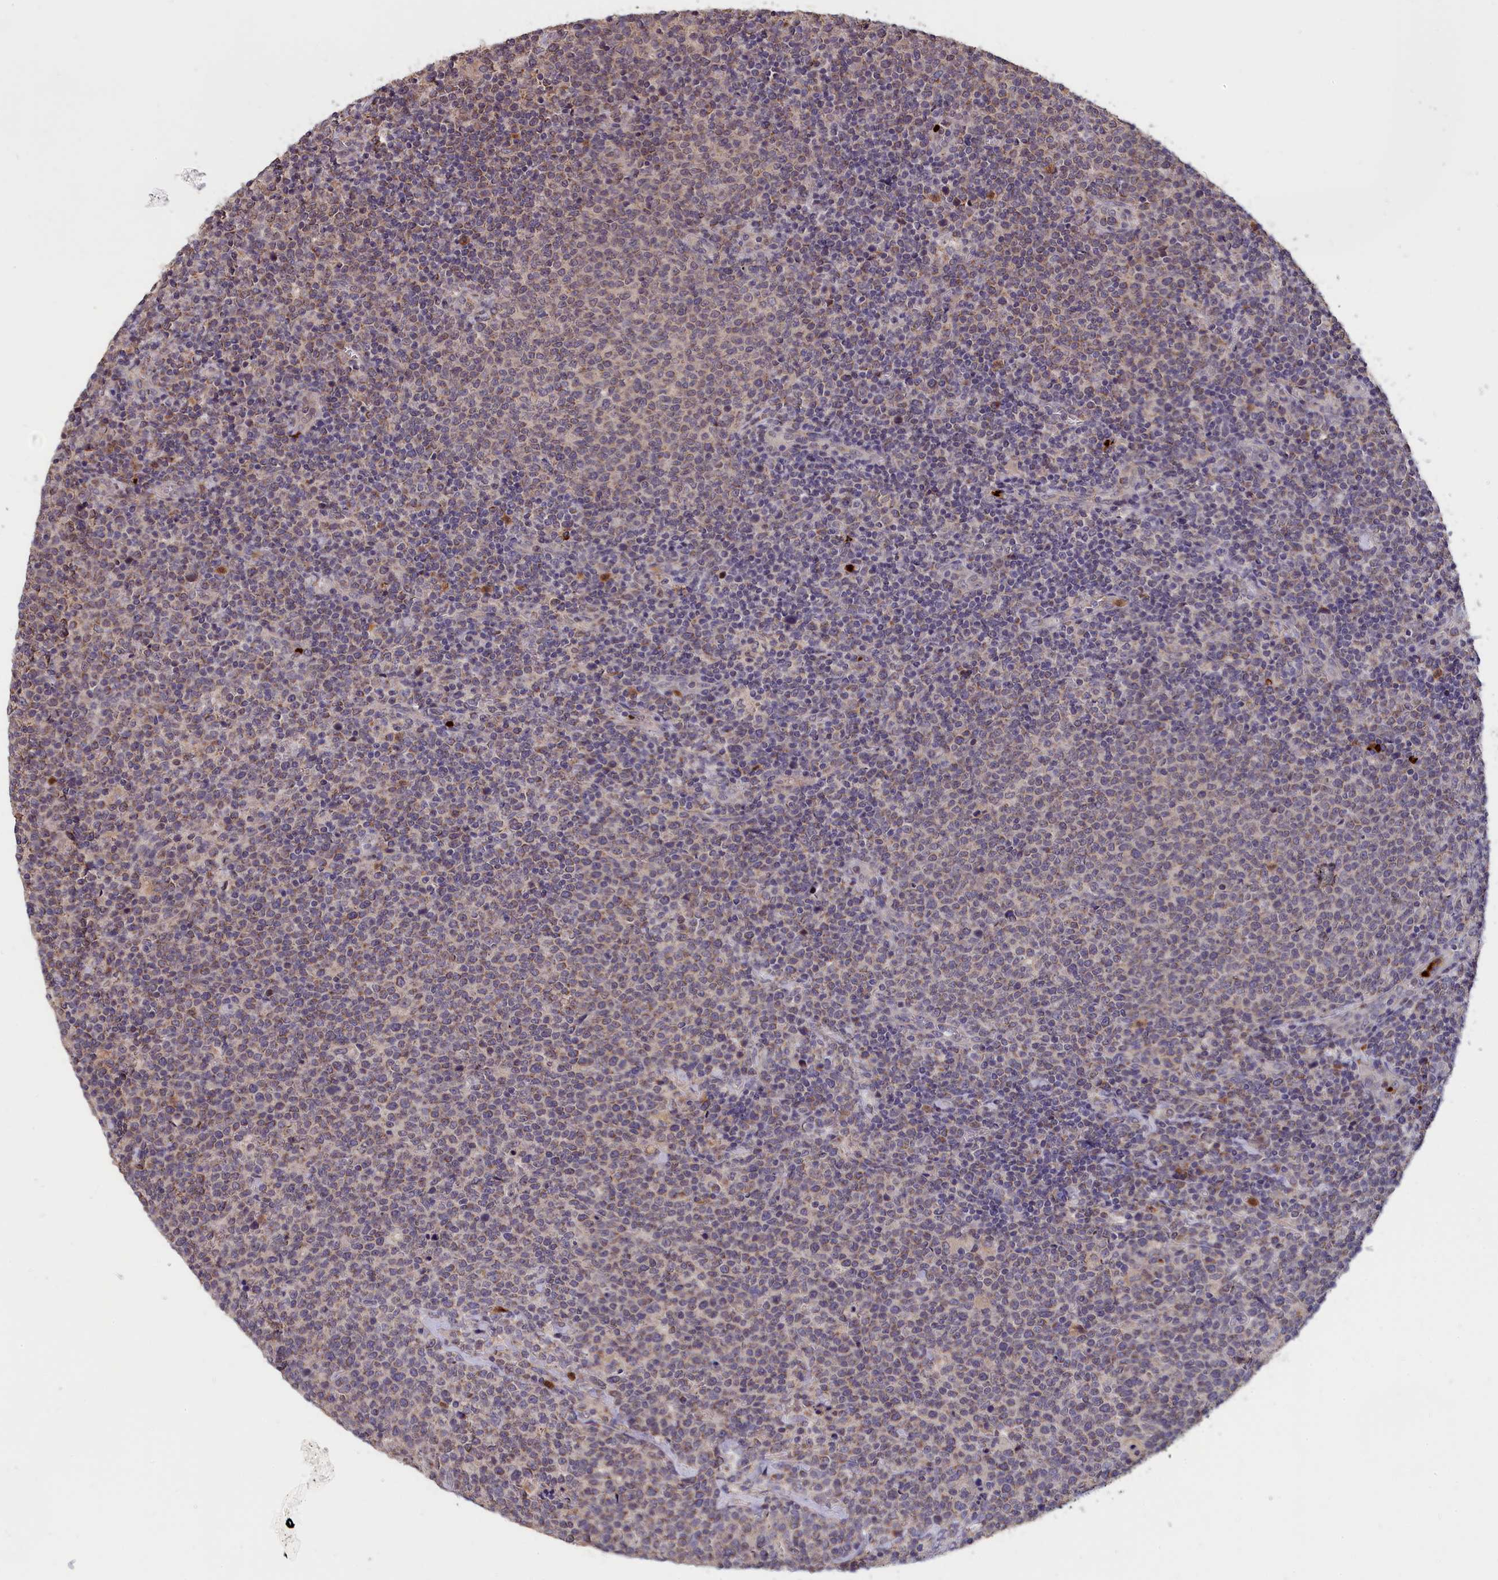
{"staining": {"intensity": "weak", "quantity": "25%-75%", "location": "cytoplasmic/membranous"}, "tissue": "lymphoma", "cell_type": "Tumor cells", "image_type": "cancer", "snomed": [{"axis": "morphology", "description": "Malignant lymphoma, non-Hodgkin's type, High grade"}, {"axis": "topography", "description": "Lymph node"}], "caption": "Lymphoma tissue demonstrates weak cytoplasmic/membranous positivity in about 25%-75% of tumor cells", "gene": "EPB41L4B", "patient": {"sex": "male", "age": 61}}